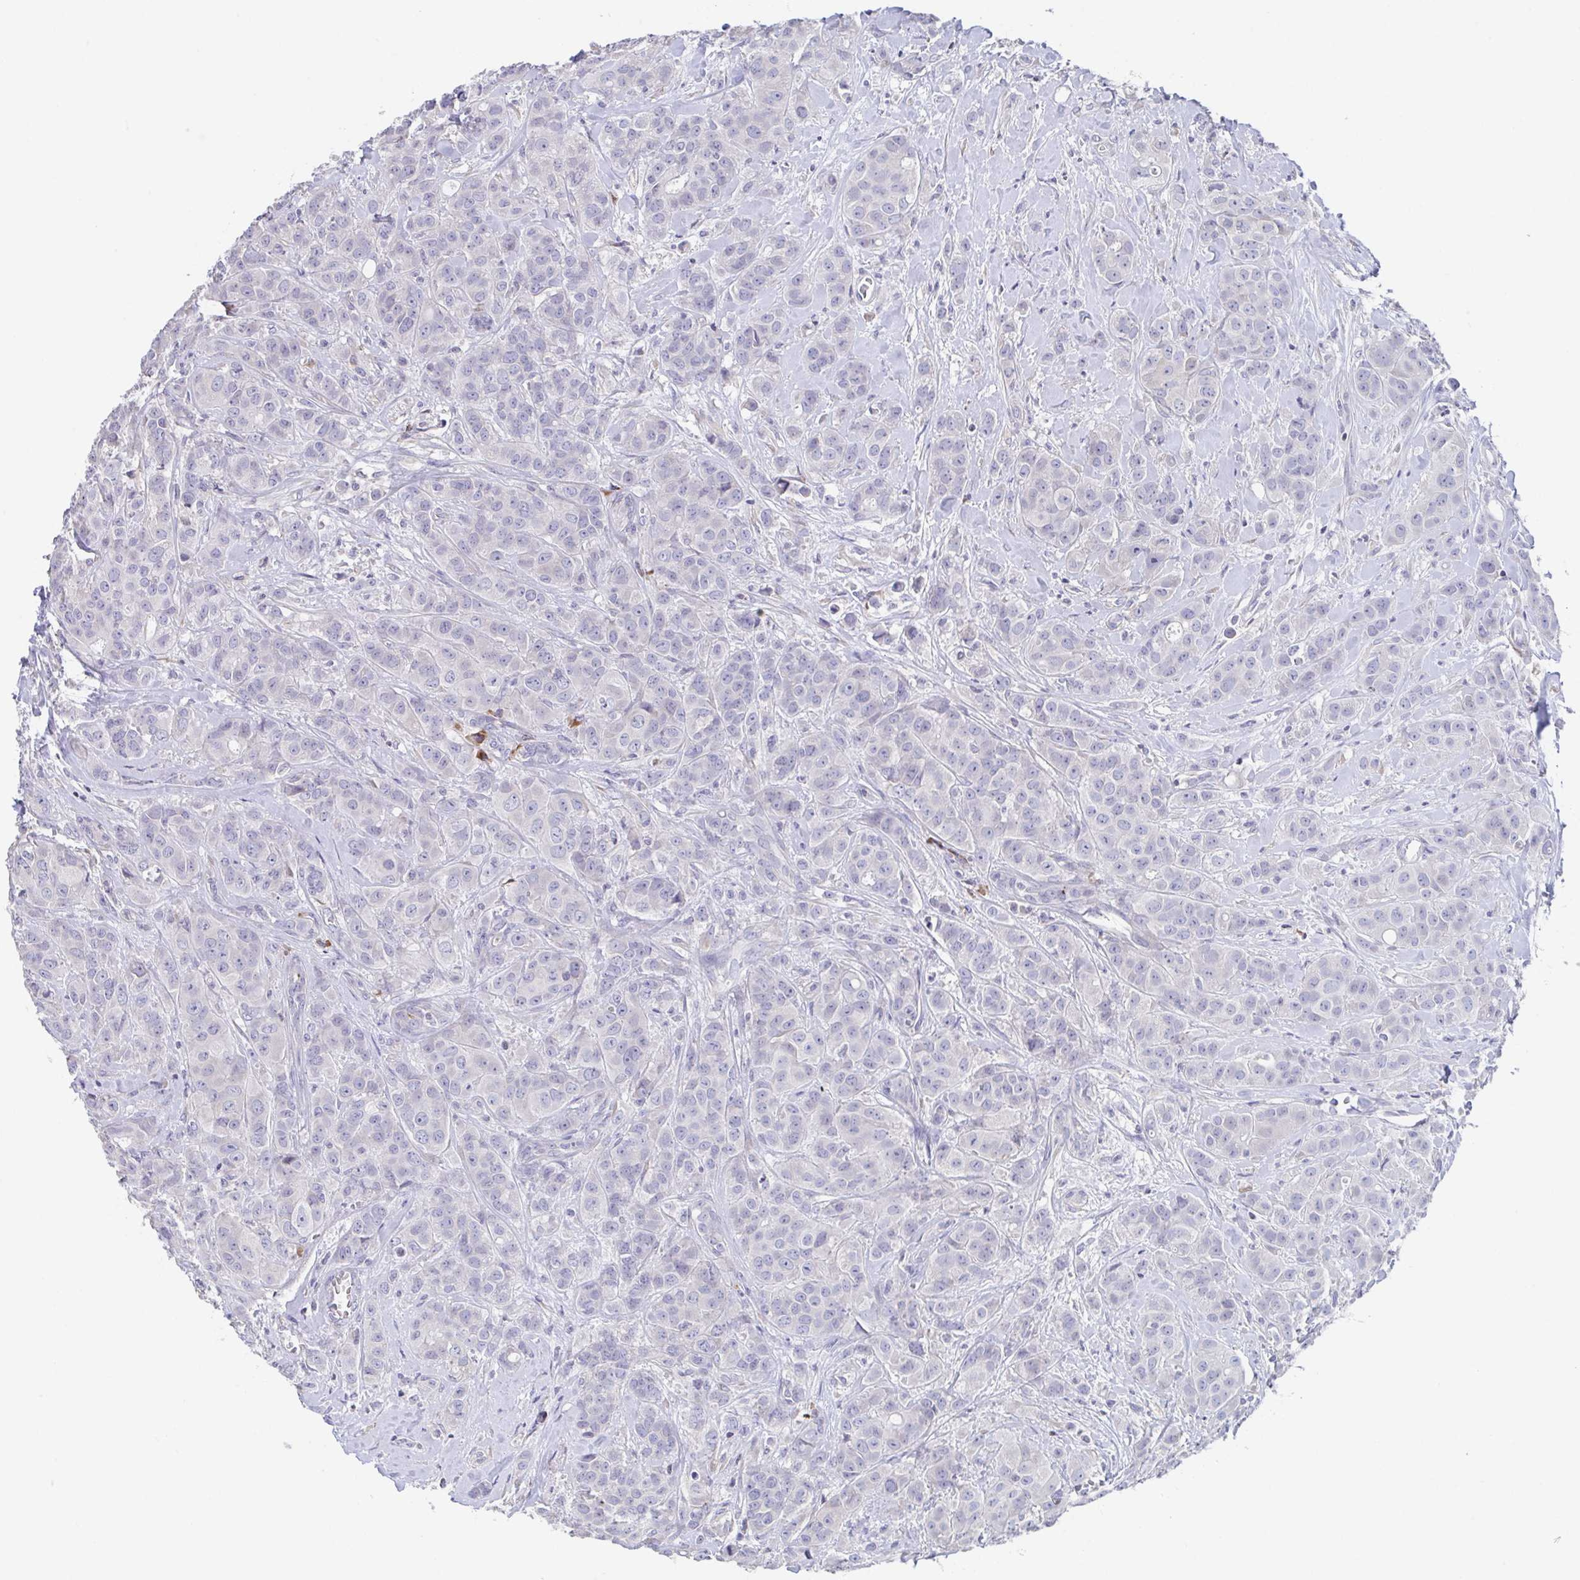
{"staining": {"intensity": "negative", "quantity": "none", "location": "none"}, "tissue": "breast cancer", "cell_type": "Tumor cells", "image_type": "cancer", "snomed": [{"axis": "morphology", "description": "Normal tissue, NOS"}, {"axis": "morphology", "description": "Duct carcinoma"}, {"axis": "topography", "description": "Breast"}], "caption": "Immunohistochemistry (IHC) photomicrograph of breast infiltrating ductal carcinoma stained for a protein (brown), which reveals no positivity in tumor cells.", "gene": "LRRC58", "patient": {"sex": "female", "age": 43}}